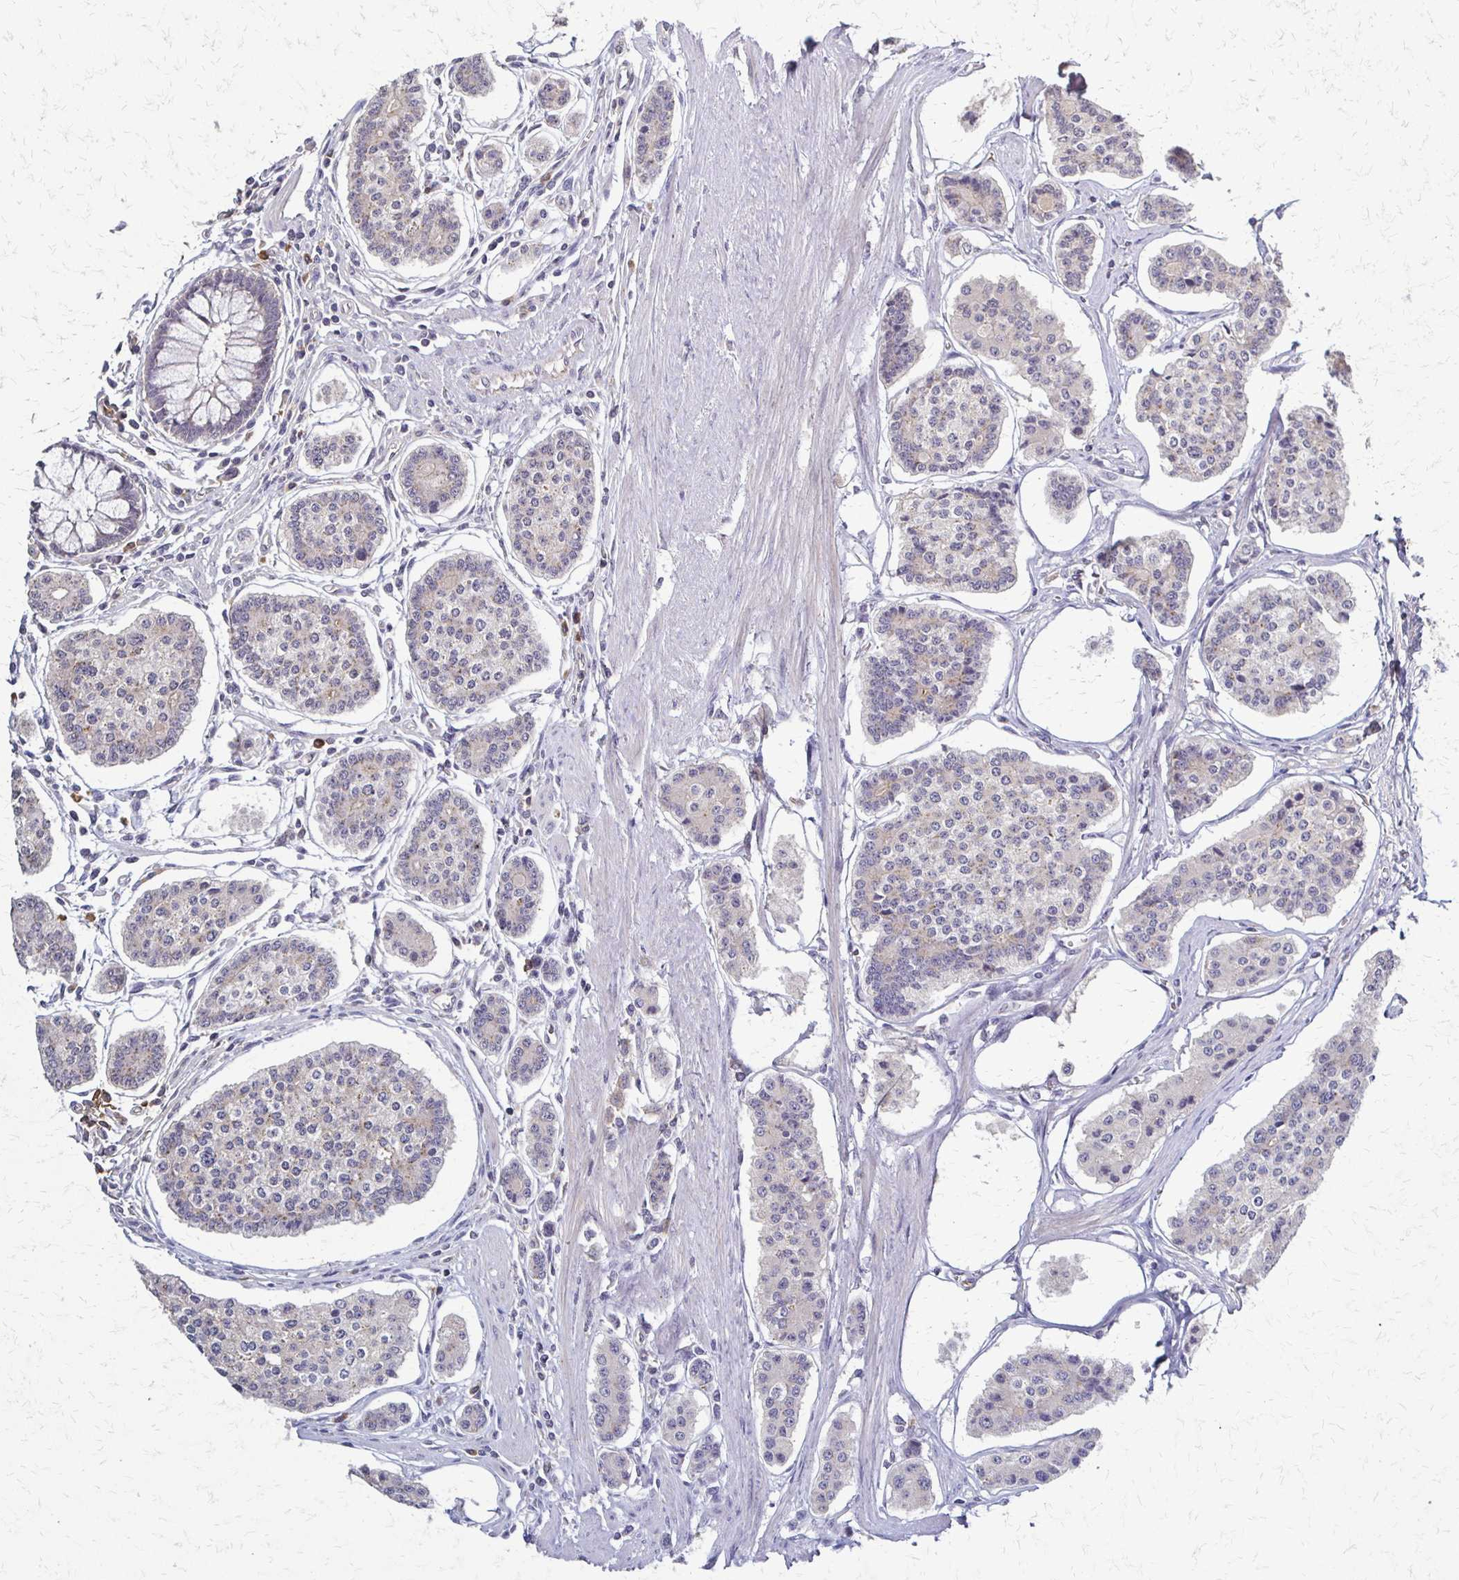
{"staining": {"intensity": "negative", "quantity": "none", "location": "none"}, "tissue": "carcinoid", "cell_type": "Tumor cells", "image_type": "cancer", "snomed": [{"axis": "morphology", "description": "Carcinoid, malignant, NOS"}, {"axis": "topography", "description": "Small intestine"}], "caption": "Carcinoid (malignant) was stained to show a protein in brown. There is no significant expression in tumor cells. The staining was performed using DAB to visualize the protein expression in brown, while the nuclei were stained in blue with hematoxylin (Magnification: 20x).", "gene": "SLC9A9", "patient": {"sex": "female", "age": 65}}